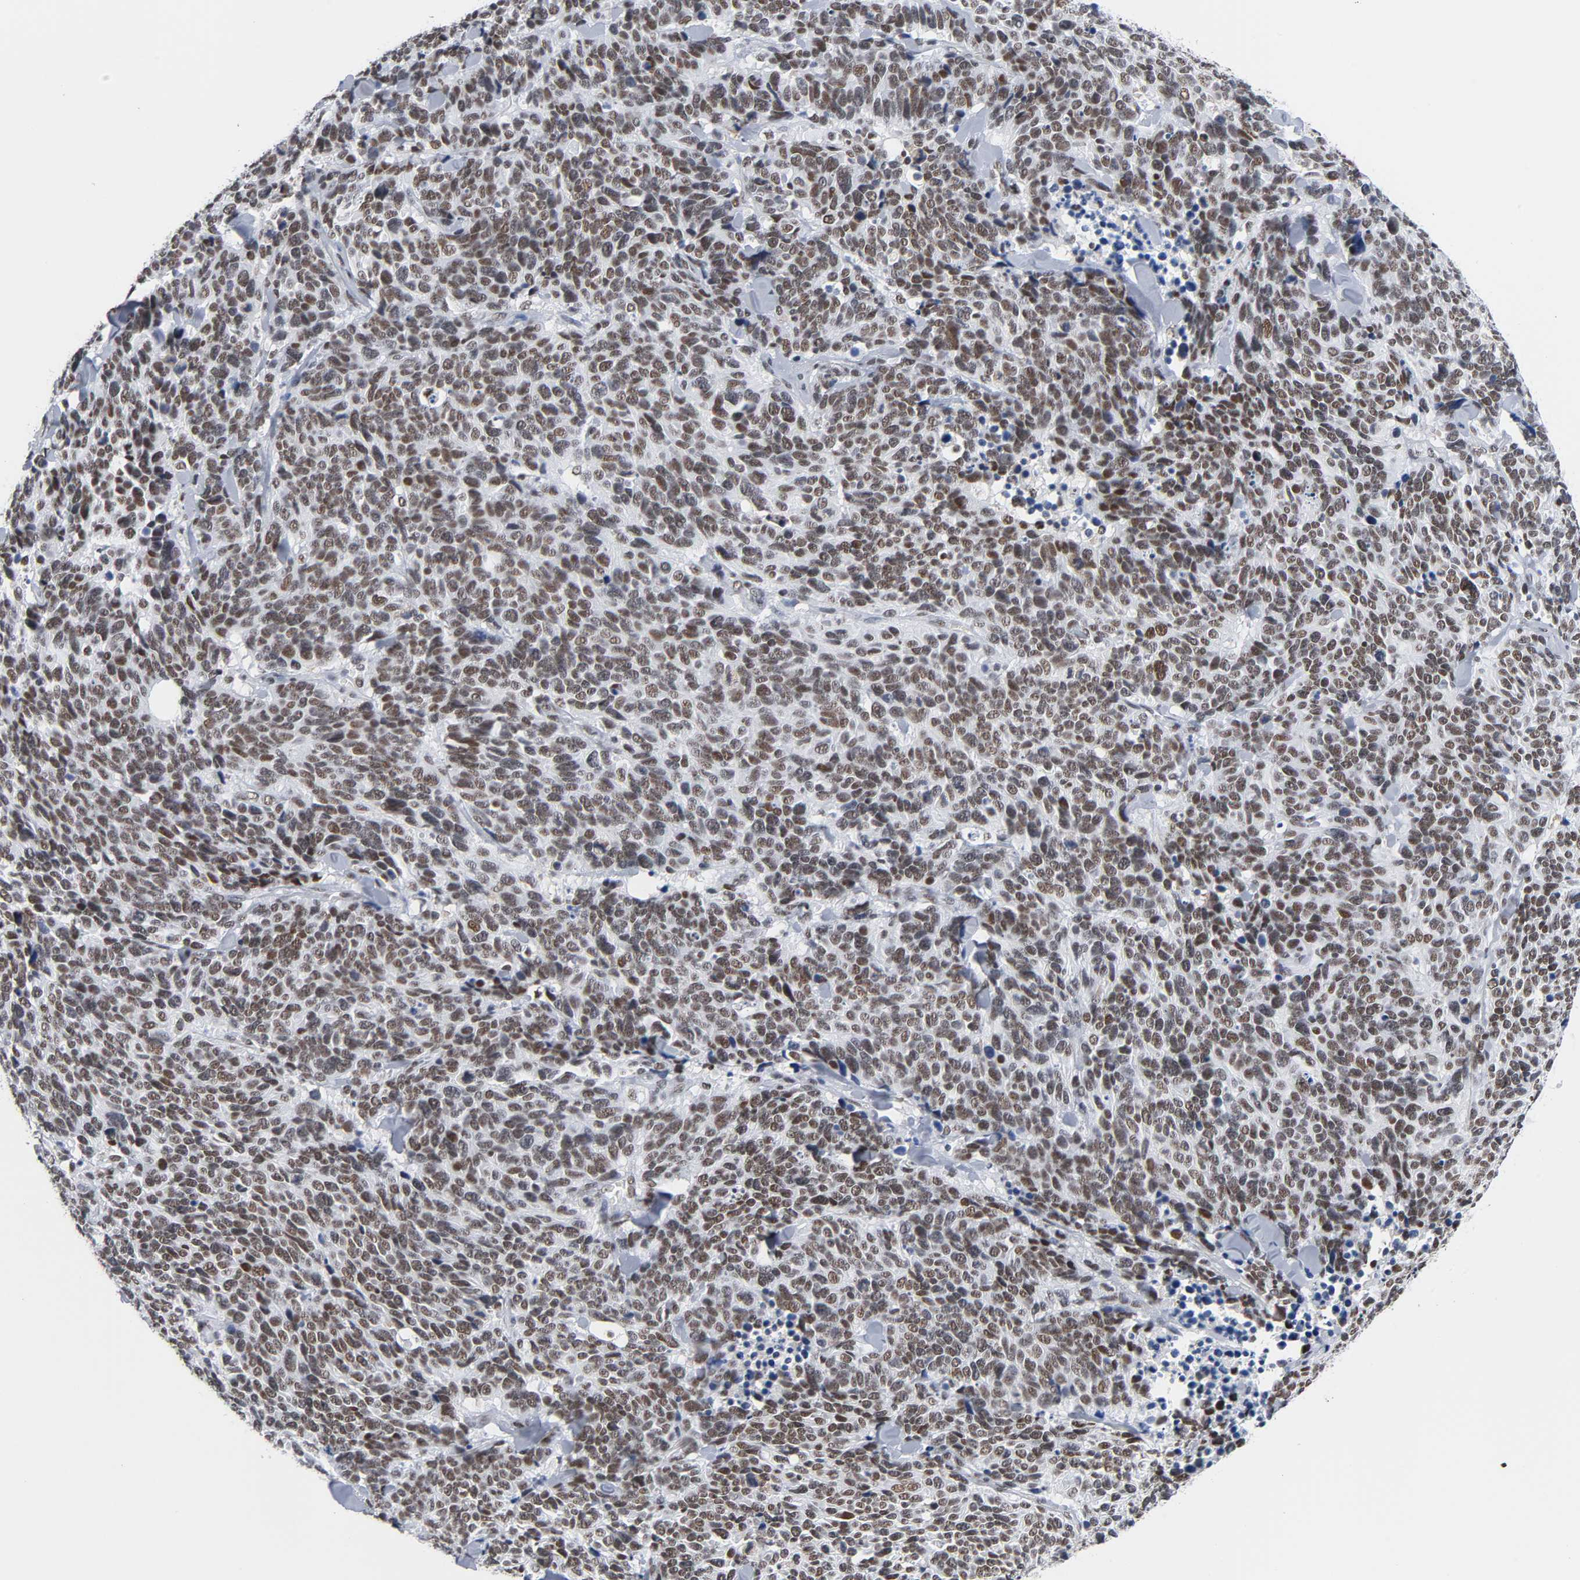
{"staining": {"intensity": "moderate", "quantity": ">75%", "location": "nuclear"}, "tissue": "lung cancer", "cell_type": "Tumor cells", "image_type": "cancer", "snomed": [{"axis": "morphology", "description": "Neoplasm, malignant, NOS"}, {"axis": "topography", "description": "Lung"}], "caption": "Human lung cancer stained with a brown dye exhibits moderate nuclear positive expression in approximately >75% of tumor cells.", "gene": "CSTF2", "patient": {"sex": "female", "age": 58}}